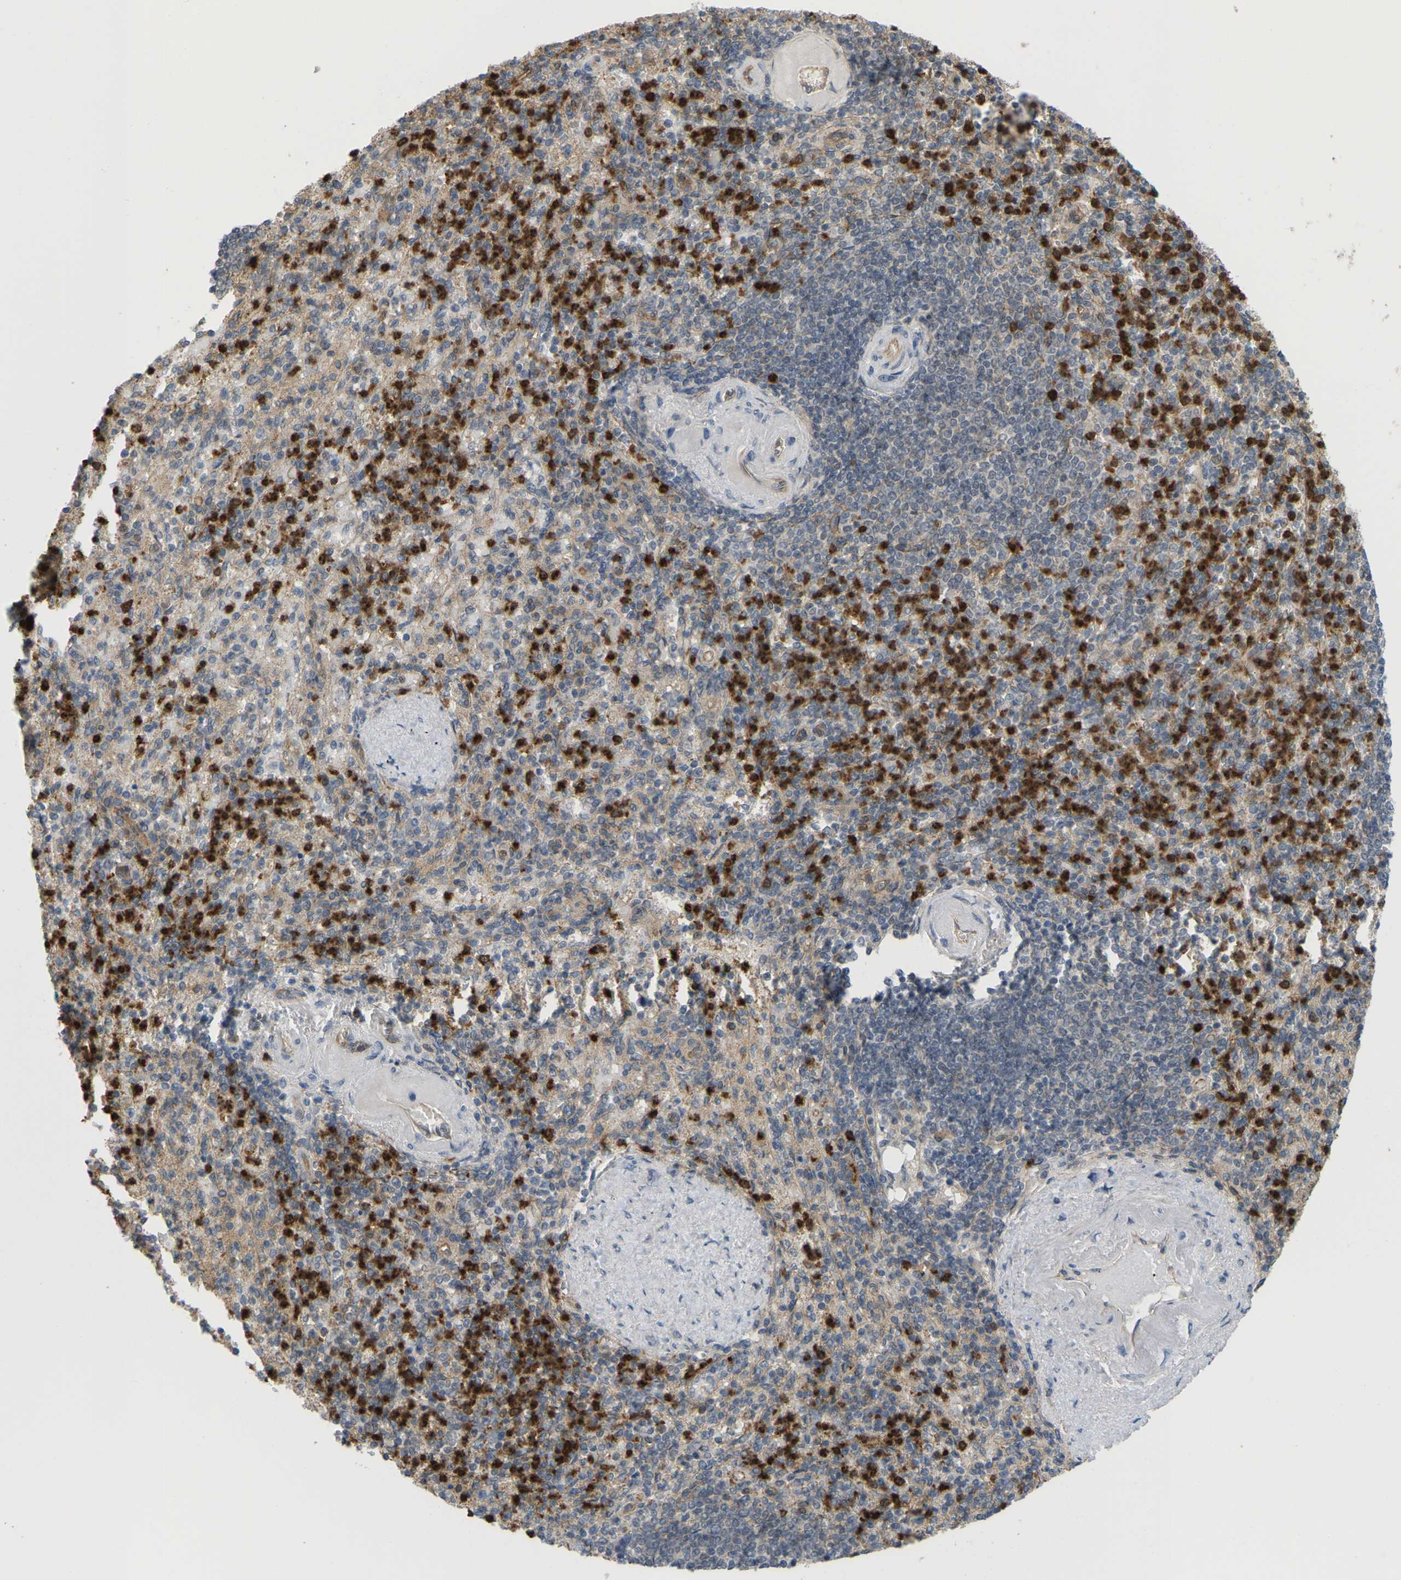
{"staining": {"intensity": "strong", "quantity": ">75%", "location": "cytoplasmic/membranous"}, "tissue": "spleen", "cell_type": "Cells in red pulp", "image_type": "normal", "snomed": [{"axis": "morphology", "description": "Normal tissue, NOS"}, {"axis": "topography", "description": "Spleen"}], "caption": "An image of human spleen stained for a protein demonstrates strong cytoplasmic/membranous brown staining in cells in red pulp.", "gene": "SERPINB5", "patient": {"sex": "female", "age": 74}}